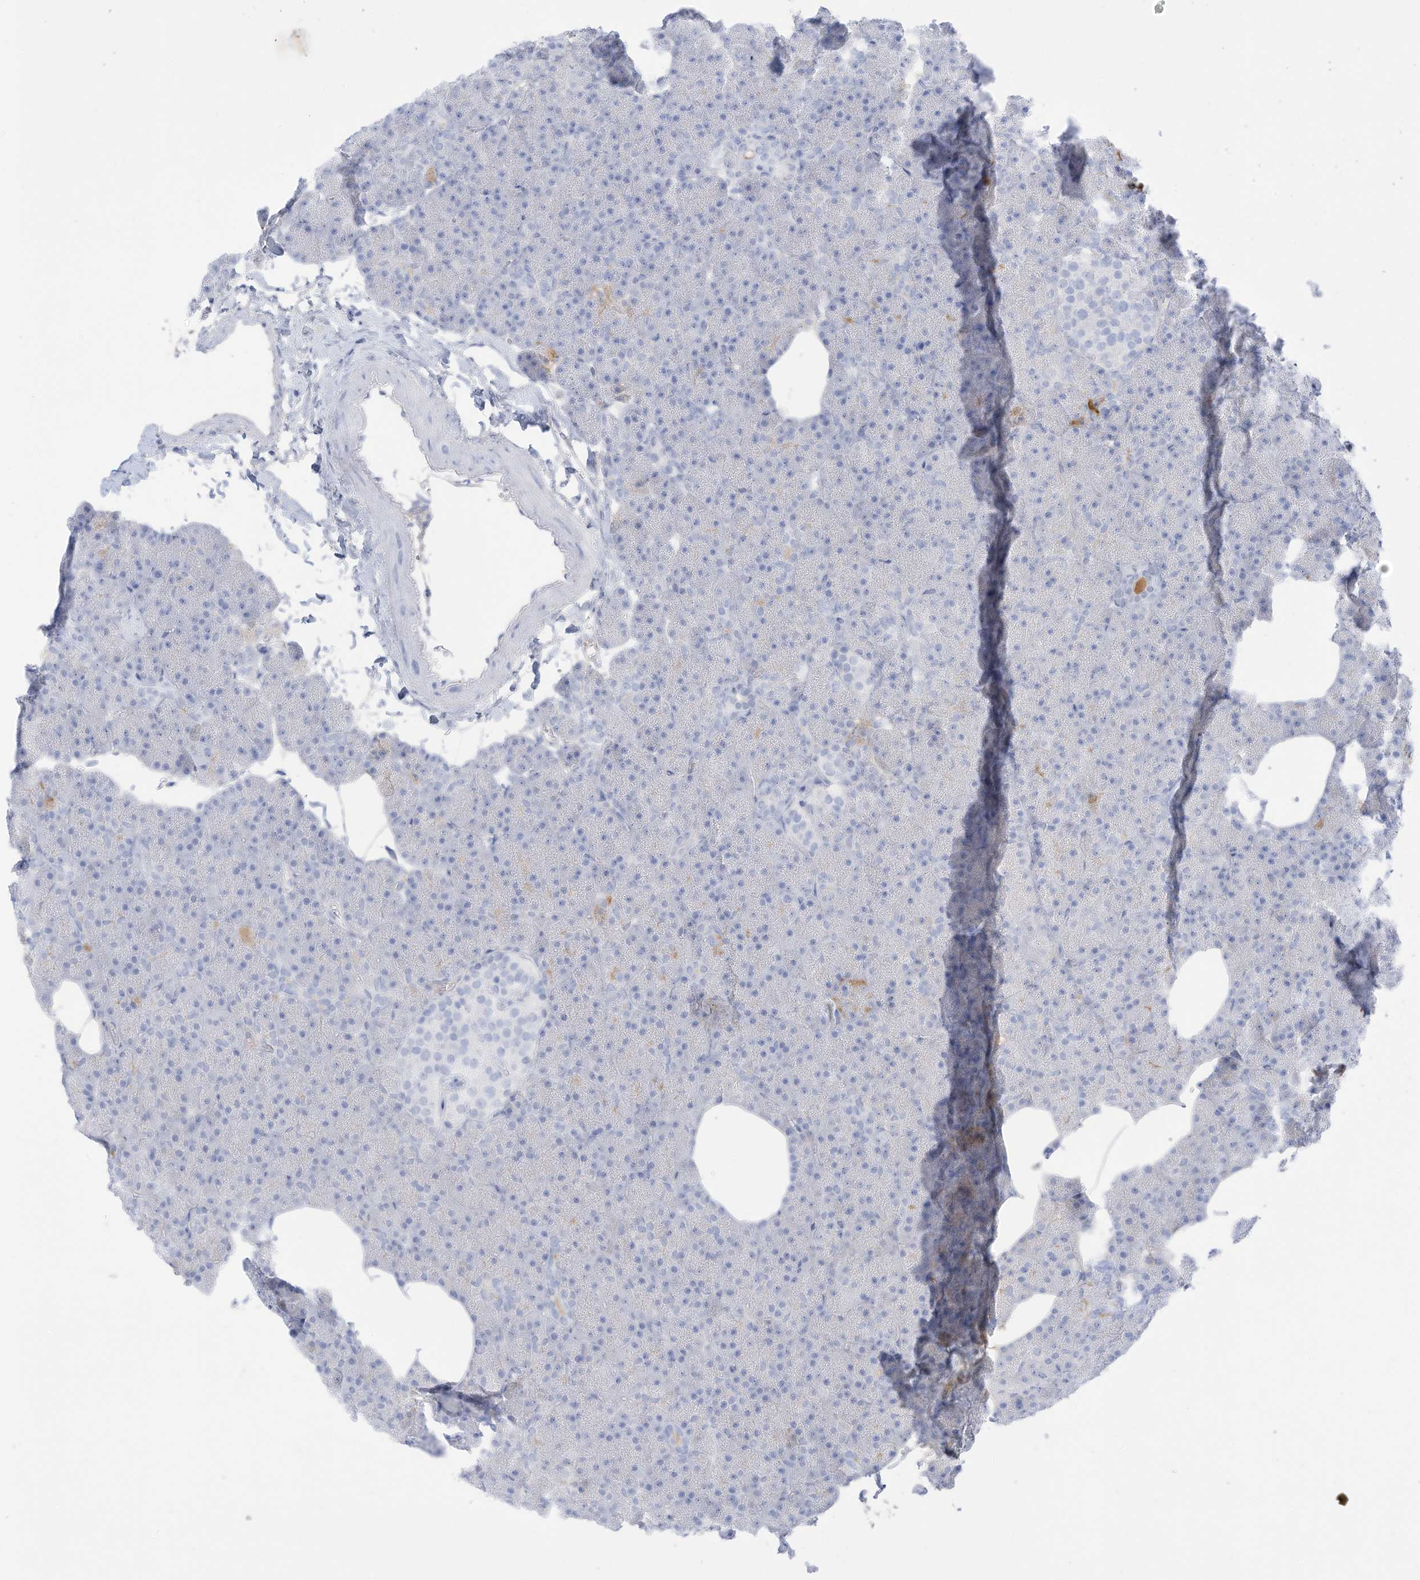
{"staining": {"intensity": "moderate", "quantity": "<25%", "location": "cytoplasmic/membranous"}, "tissue": "pancreas", "cell_type": "Exocrine glandular cells", "image_type": "normal", "snomed": [{"axis": "morphology", "description": "Normal tissue, NOS"}, {"axis": "morphology", "description": "Carcinoid, malignant, NOS"}, {"axis": "topography", "description": "Pancreas"}], "caption": "Protein staining displays moderate cytoplasmic/membranous positivity in about <25% of exocrine glandular cells in benign pancreas.", "gene": "HSD17B13", "patient": {"sex": "female", "age": 35}}